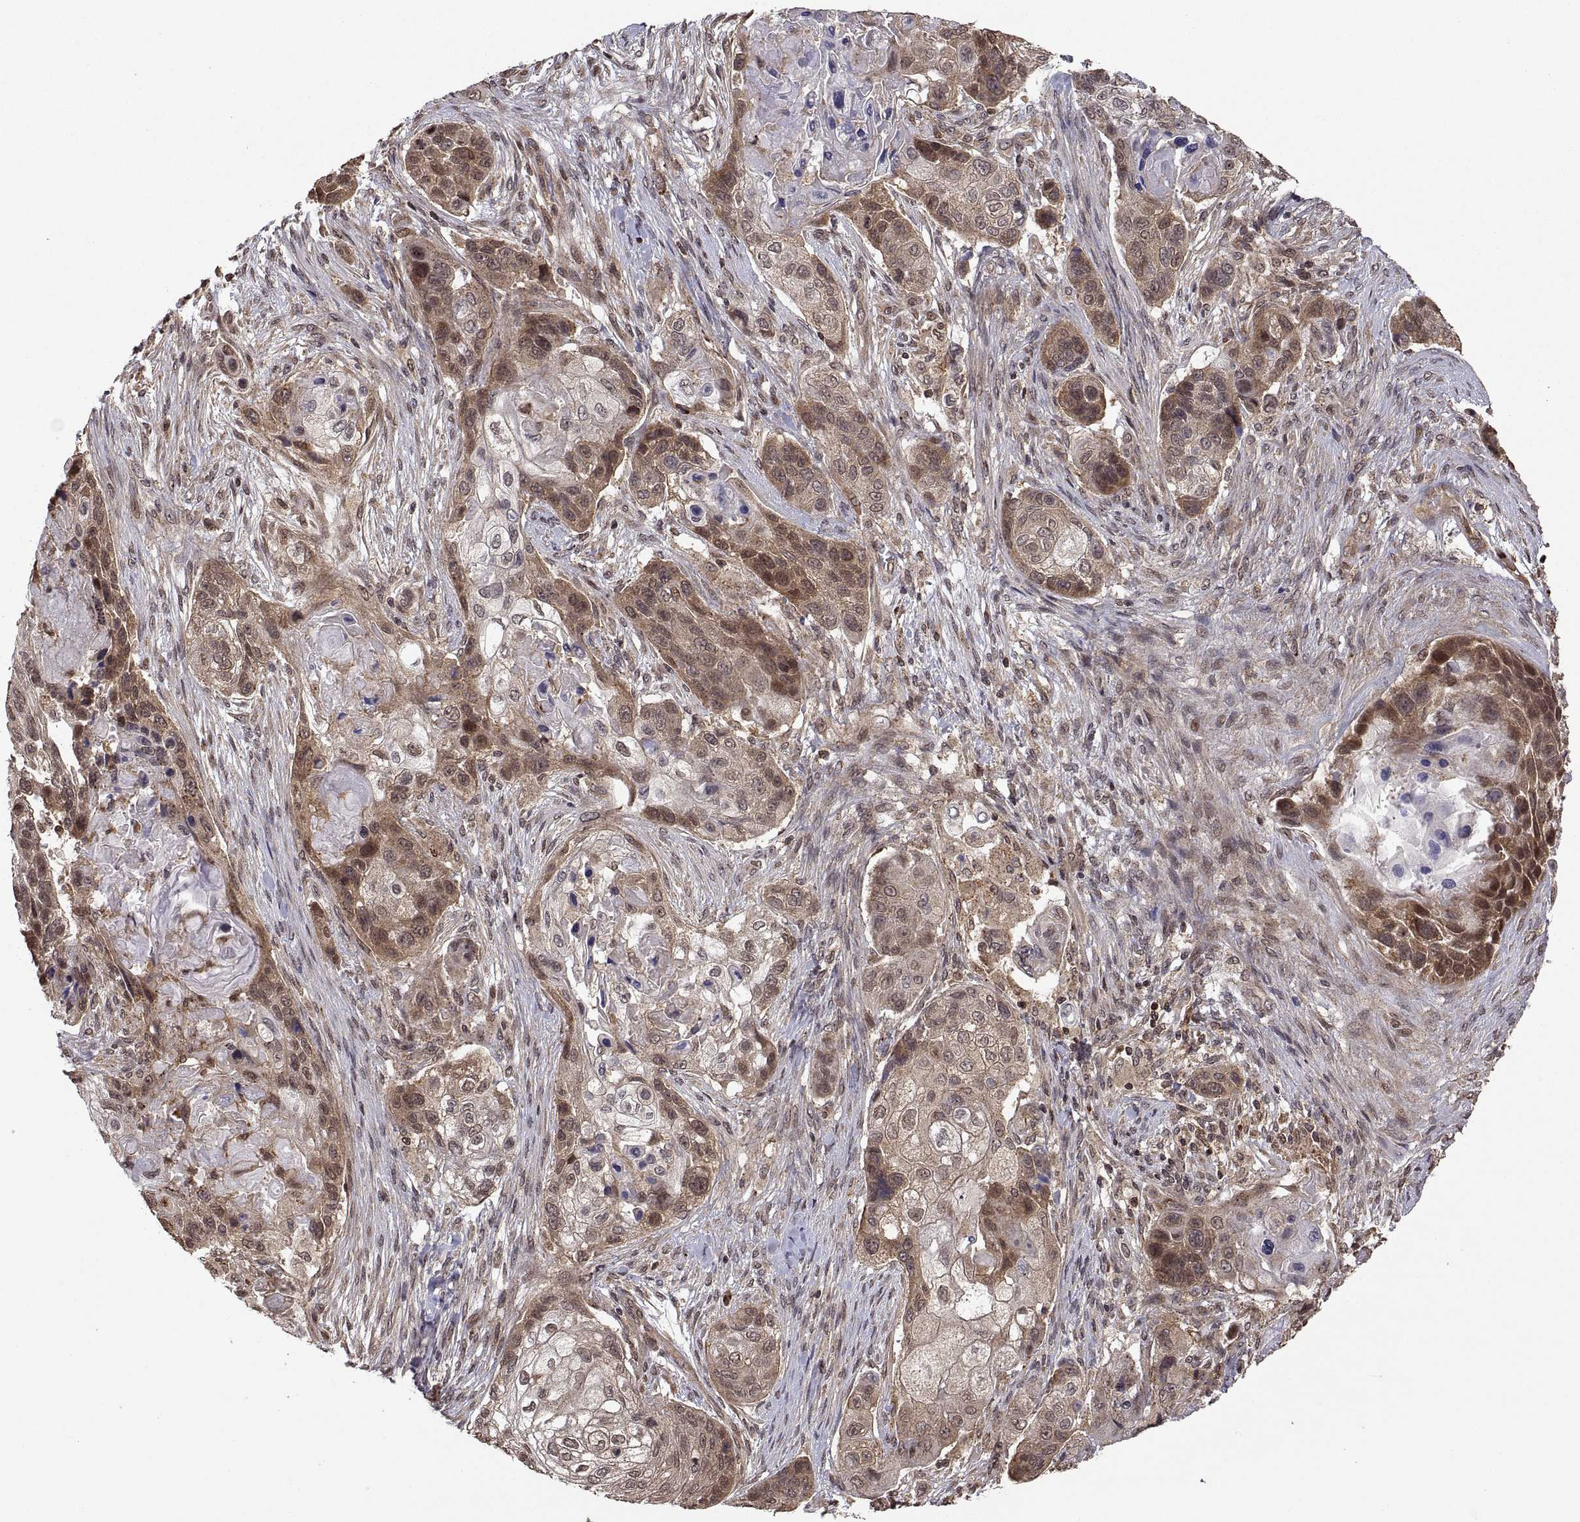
{"staining": {"intensity": "moderate", "quantity": "25%-75%", "location": "cytoplasmic/membranous"}, "tissue": "lung cancer", "cell_type": "Tumor cells", "image_type": "cancer", "snomed": [{"axis": "morphology", "description": "Squamous cell carcinoma, NOS"}, {"axis": "topography", "description": "Lung"}], "caption": "Protein analysis of lung cancer (squamous cell carcinoma) tissue reveals moderate cytoplasmic/membranous positivity in about 25%-75% of tumor cells.", "gene": "ZNRF2", "patient": {"sex": "male", "age": 69}}